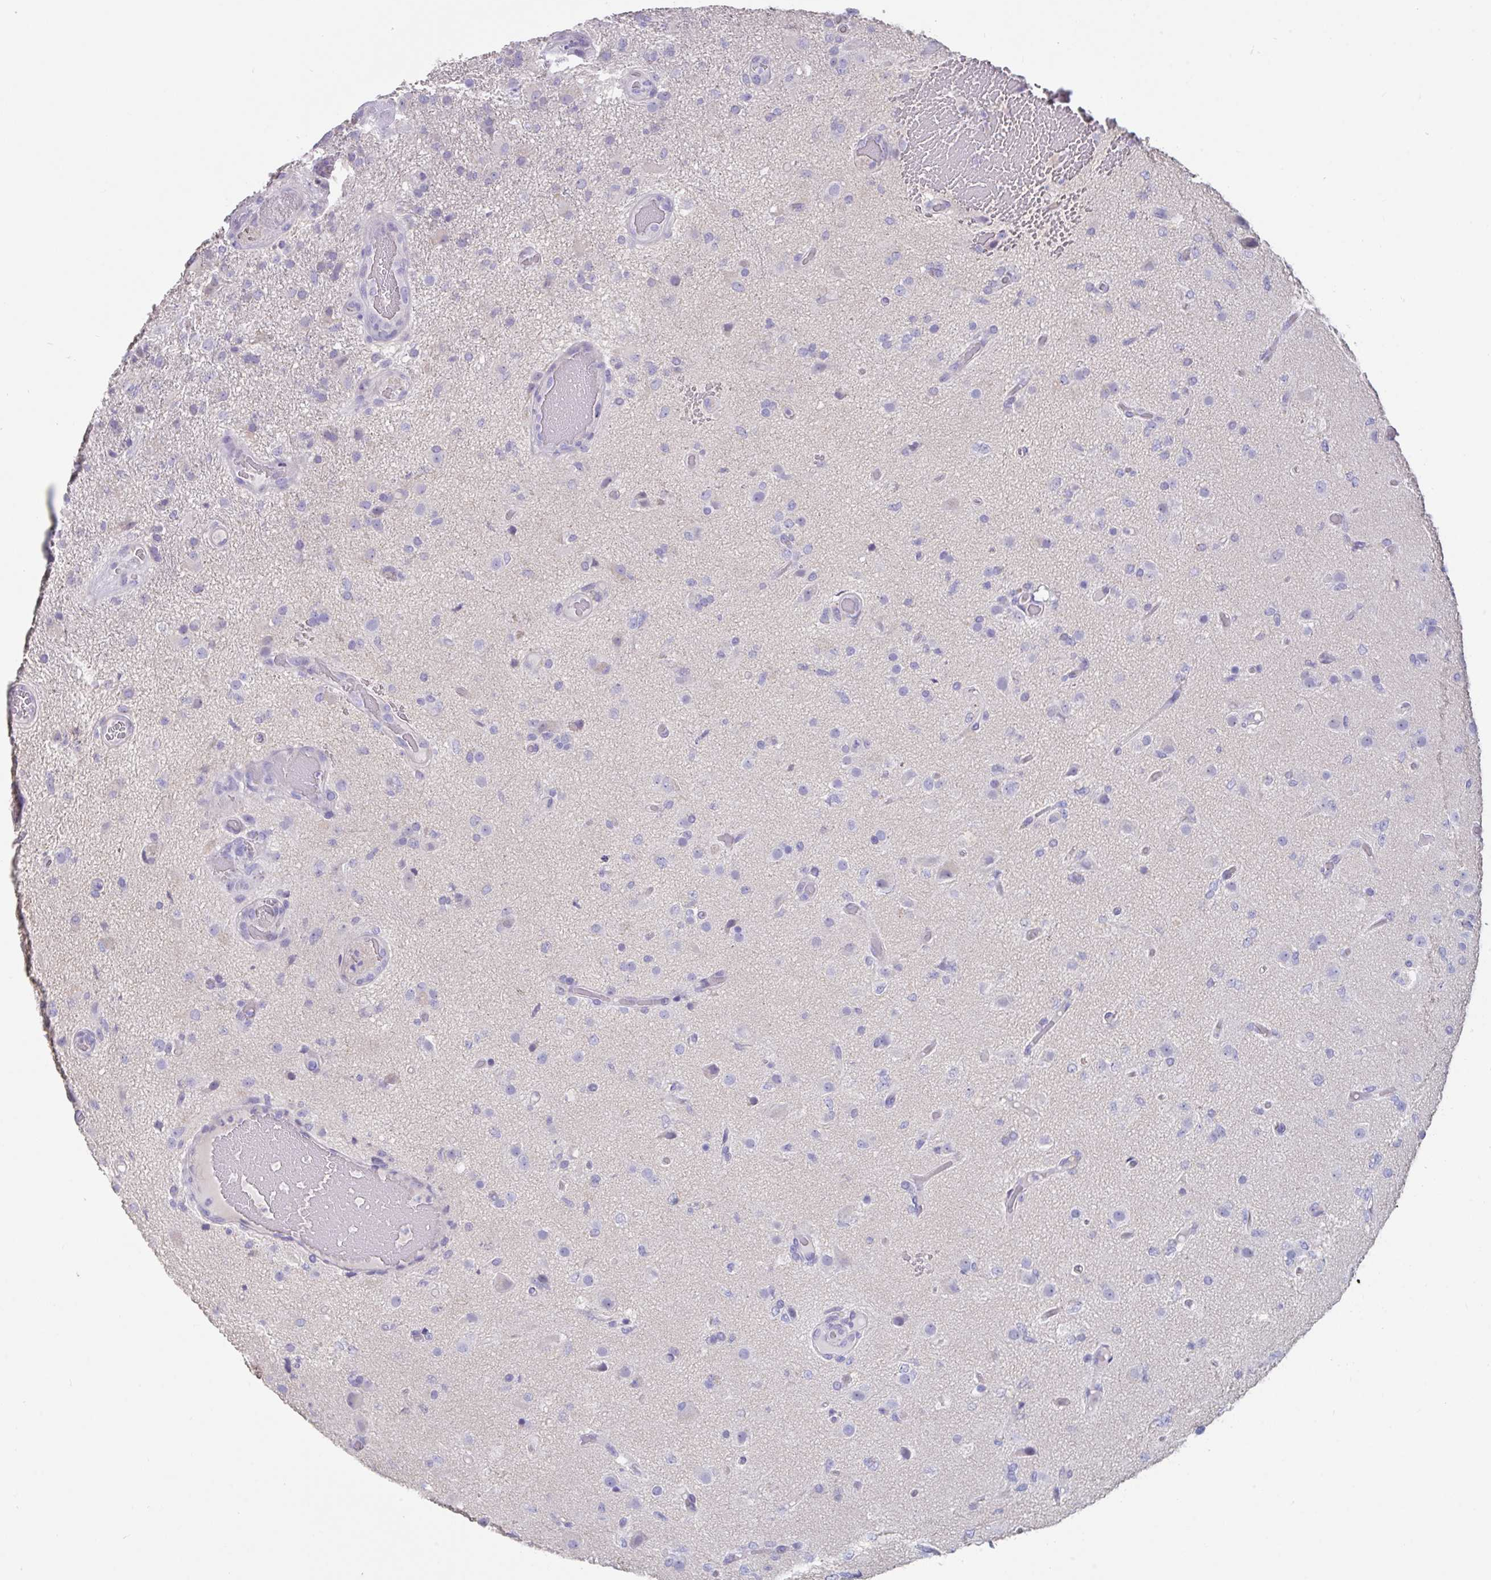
{"staining": {"intensity": "negative", "quantity": "none", "location": "none"}, "tissue": "glioma", "cell_type": "Tumor cells", "image_type": "cancer", "snomed": [{"axis": "morphology", "description": "Glioma, malignant, High grade"}, {"axis": "topography", "description": "Brain"}], "caption": "IHC of human malignant high-grade glioma demonstrates no expression in tumor cells. The staining was performed using DAB (3,3'-diaminobenzidine) to visualize the protein expression in brown, while the nuclei were stained in blue with hematoxylin (Magnification: 20x).", "gene": "SLC44A4", "patient": {"sex": "female", "age": 74}}